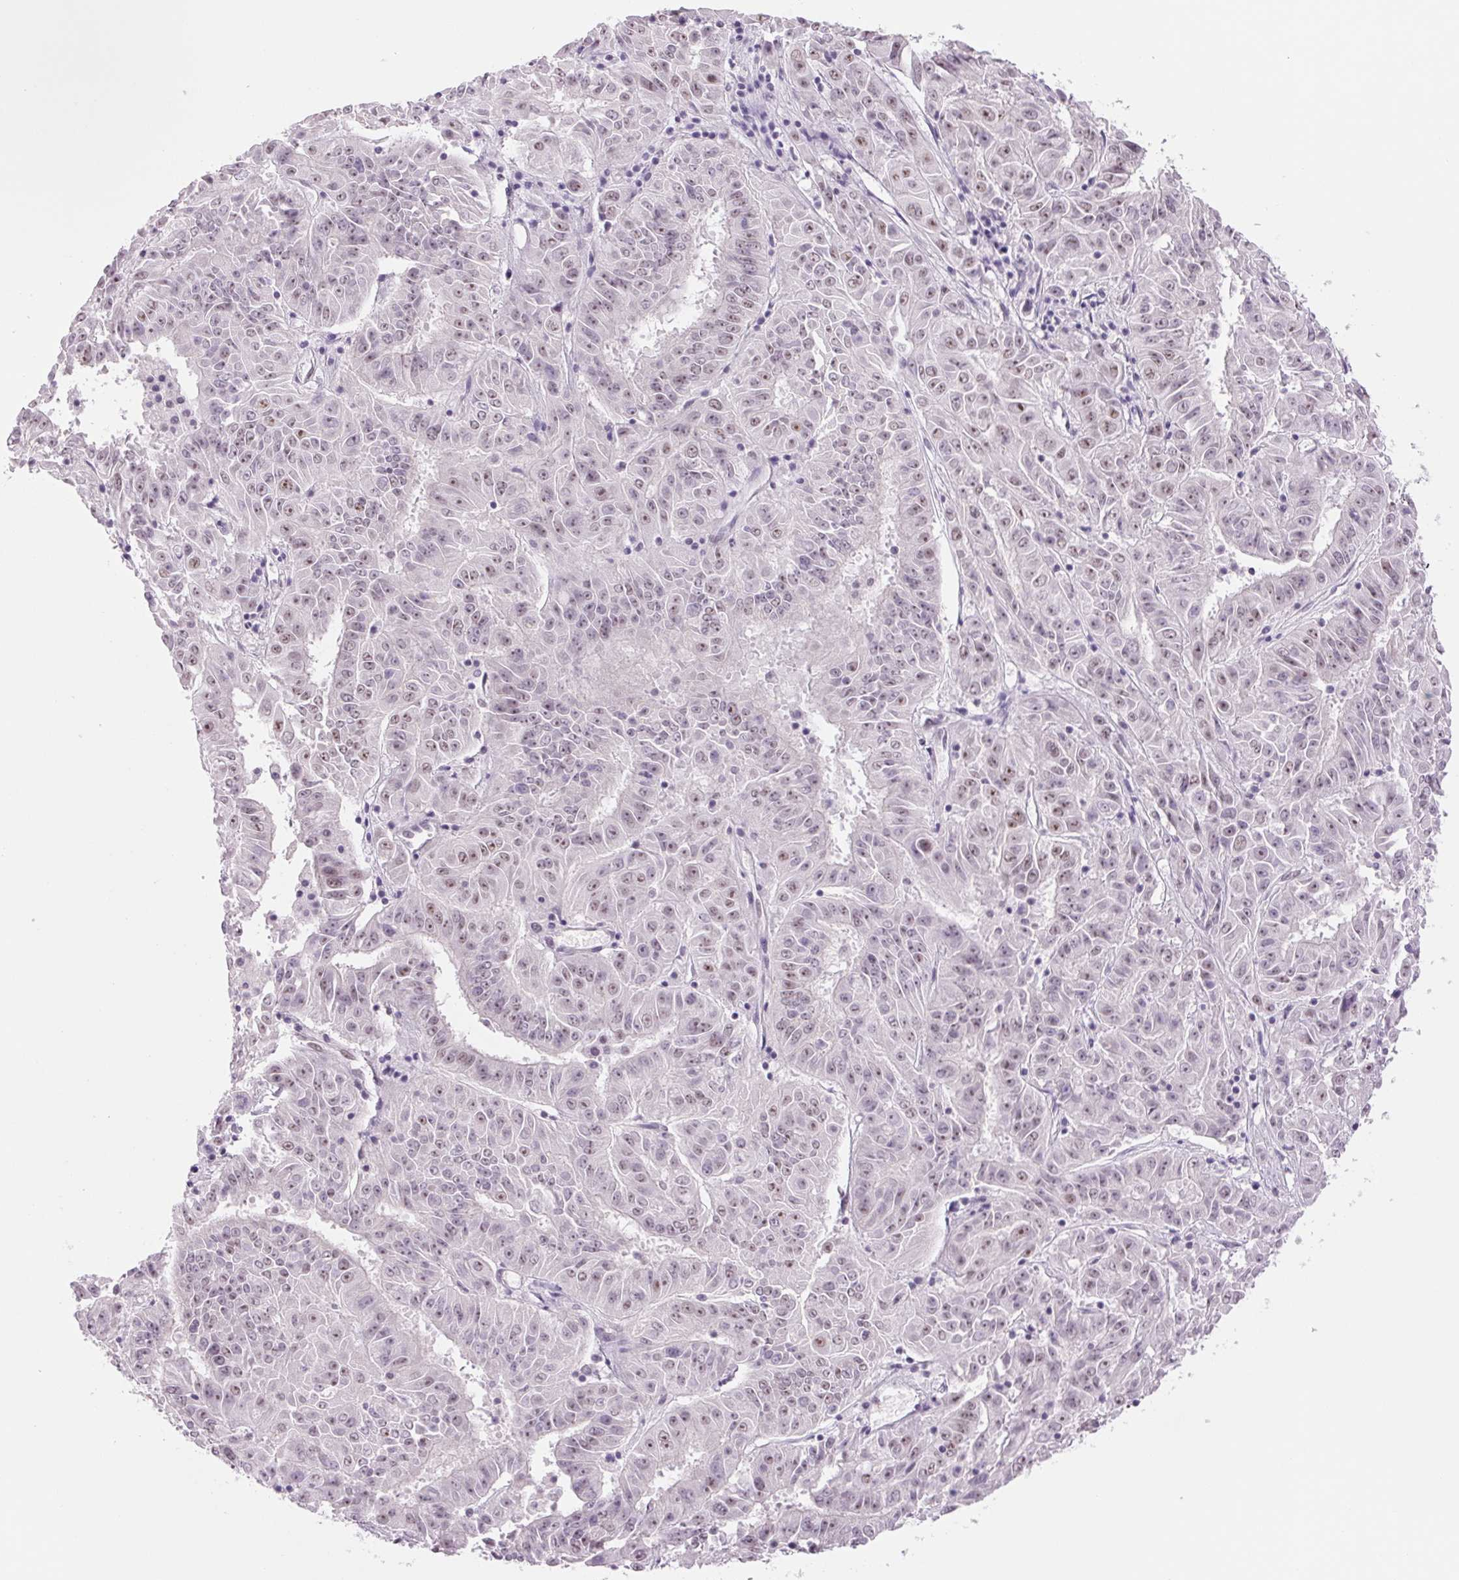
{"staining": {"intensity": "weak", "quantity": "<25%", "location": "nuclear"}, "tissue": "pancreatic cancer", "cell_type": "Tumor cells", "image_type": "cancer", "snomed": [{"axis": "morphology", "description": "Adenocarcinoma, NOS"}, {"axis": "topography", "description": "Pancreas"}], "caption": "This micrograph is of pancreatic cancer (adenocarcinoma) stained with immunohistochemistry to label a protein in brown with the nuclei are counter-stained blue. There is no expression in tumor cells. (Immunohistochemistry (ihc), brightfield microscopy, high magnification).", "gene": "ZC3H14", "patient": {"sex": "male", "age": 63}}